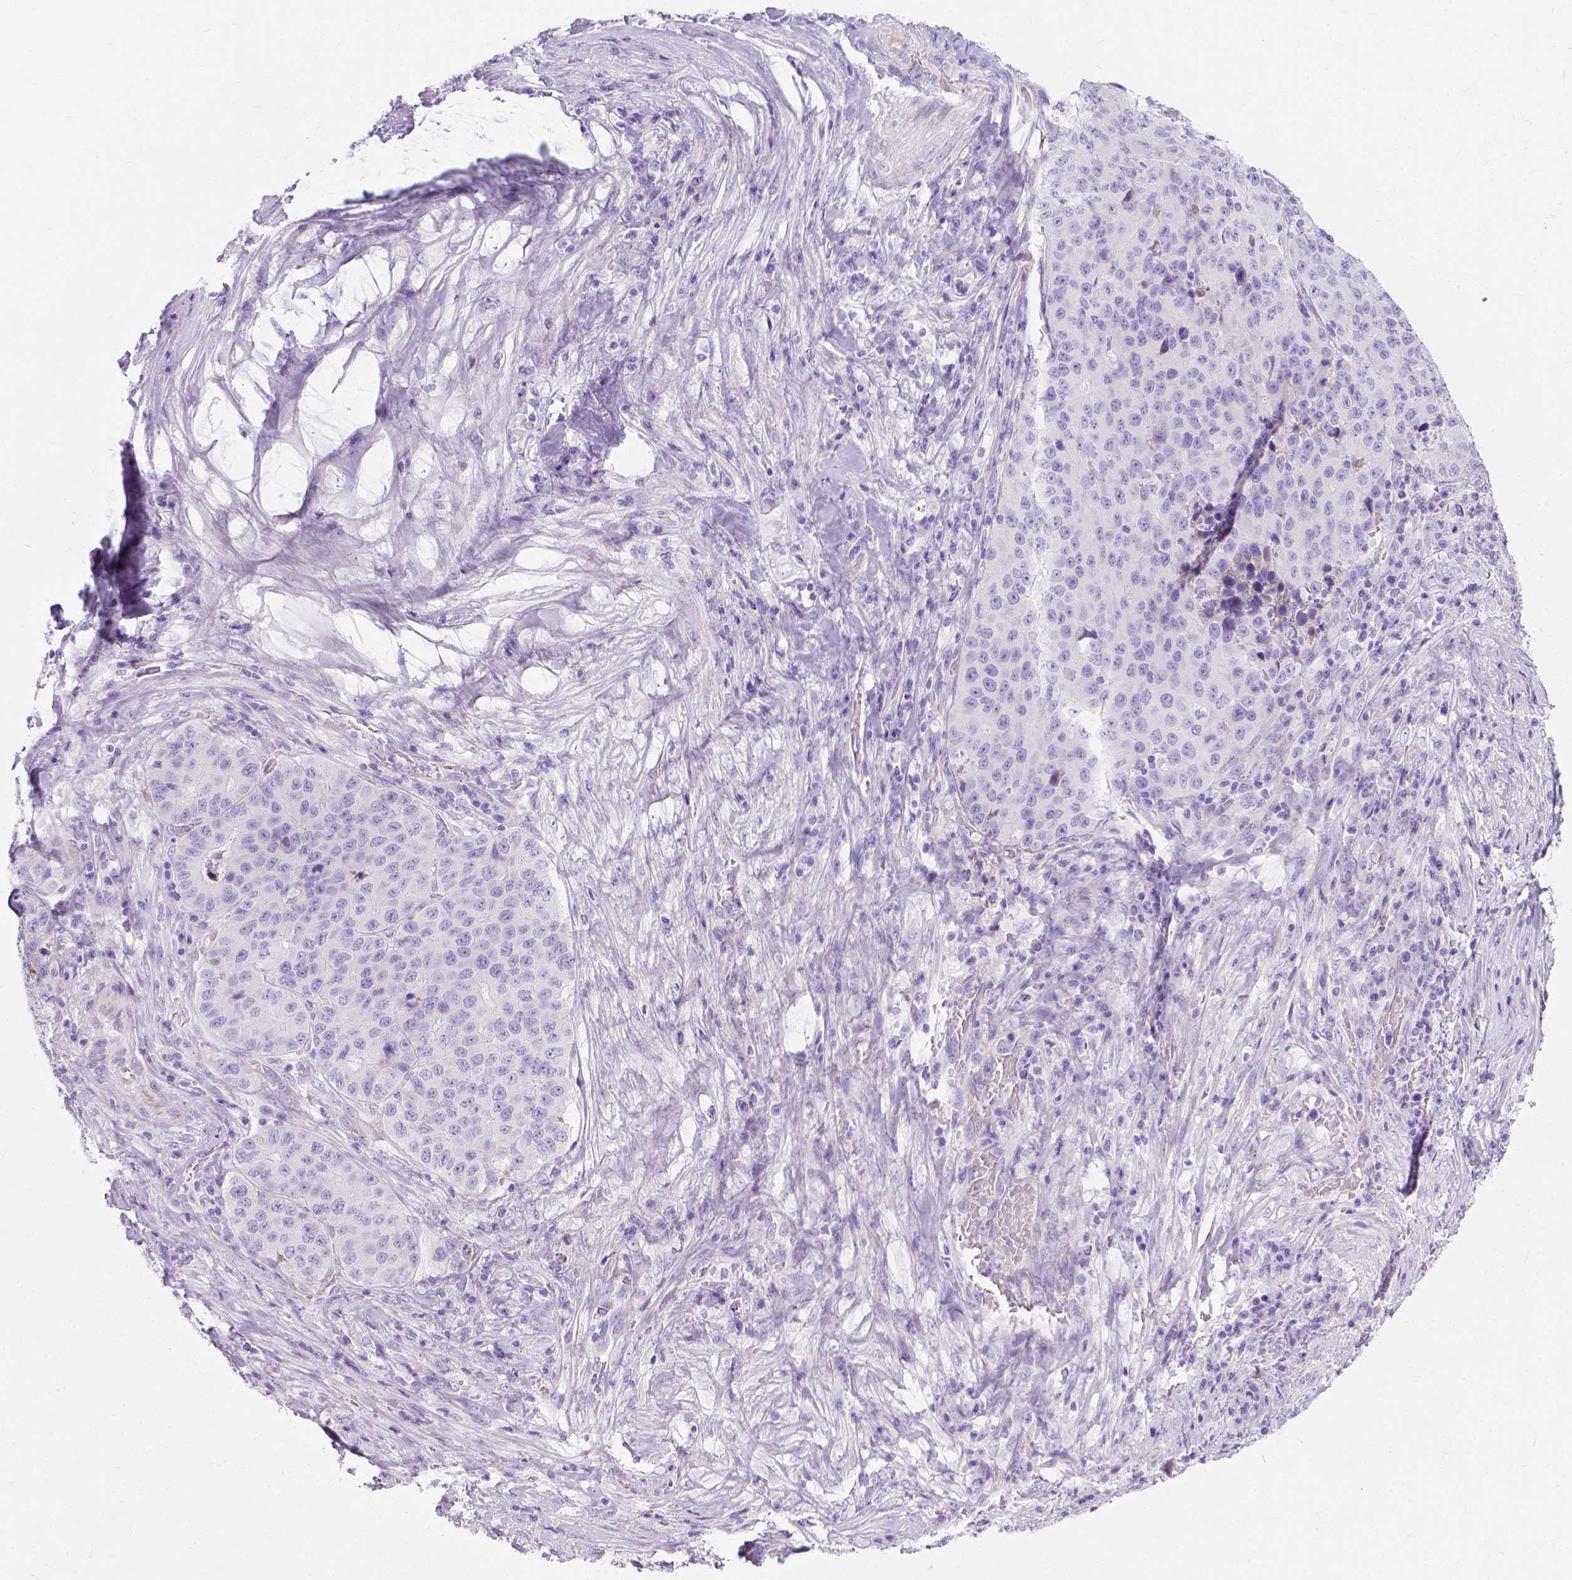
{"staining": {"intensity": "negative", "quantity": "none", "location": "none"}, "tissue": "stomach cancer", "cell_type": "Tumor cells", "image_type": "cancer", "snomed": [{"axis": "morphology", "description": "Adenocarcinoma, NOS"}, {"axis": "topography", "description": "Stomach"}], "caption": "Immunohistochemical staining of human stomach cancer (adenocarcinoma) shows no significant positivity in tumor cells.", "gene": "MYH15", "patient": {"sex": "male", "age": 71}}